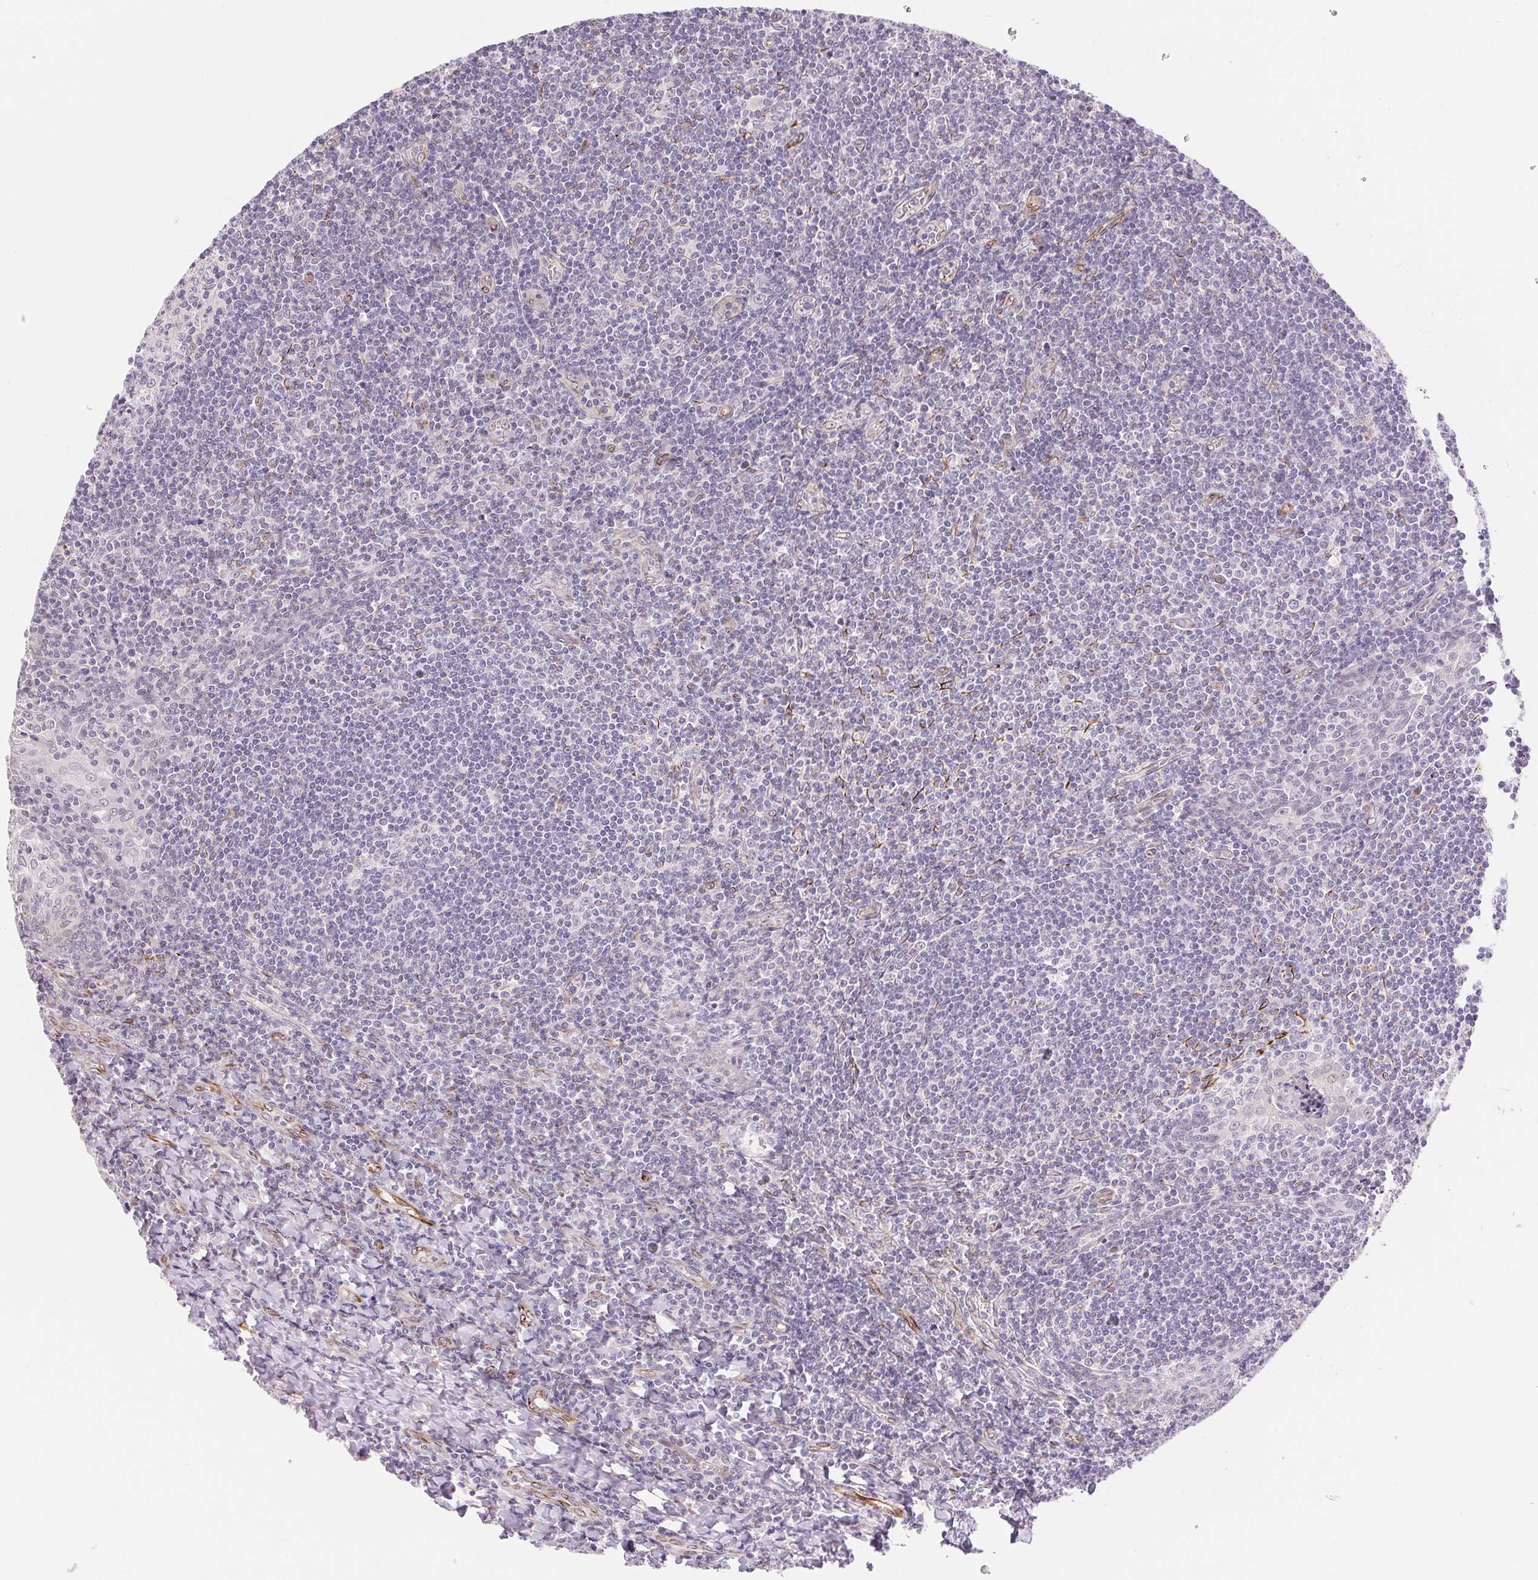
{"staining": {"intensity": "negative", "quantity": "none", "location": "none"}, "tissue": "tonsil", "cell_type": "Germinal center cells", "image_type": "normal", "snomed": [{"axis": "morphology", "description": "Normal tissue, NOS"}, {"axis": "morphology", "description": "Inflammation, NOS"}, {"axis": "topography", "description": "Tonsil"}], "caption": "Immunohistochemistry image of unremarkable tonsil: tonsil stained with DAB (3,3'-diaminobenzidine) demonstrates no significant protein staining in germinal center cells. The staining was performed using DAB to visualize the protein expression in brown, while the nuclei were stained in blue with hematoxylin (Magnification: 20x).", "gene": "GYG2", "patient": {"sex": "female", "age": 31}}